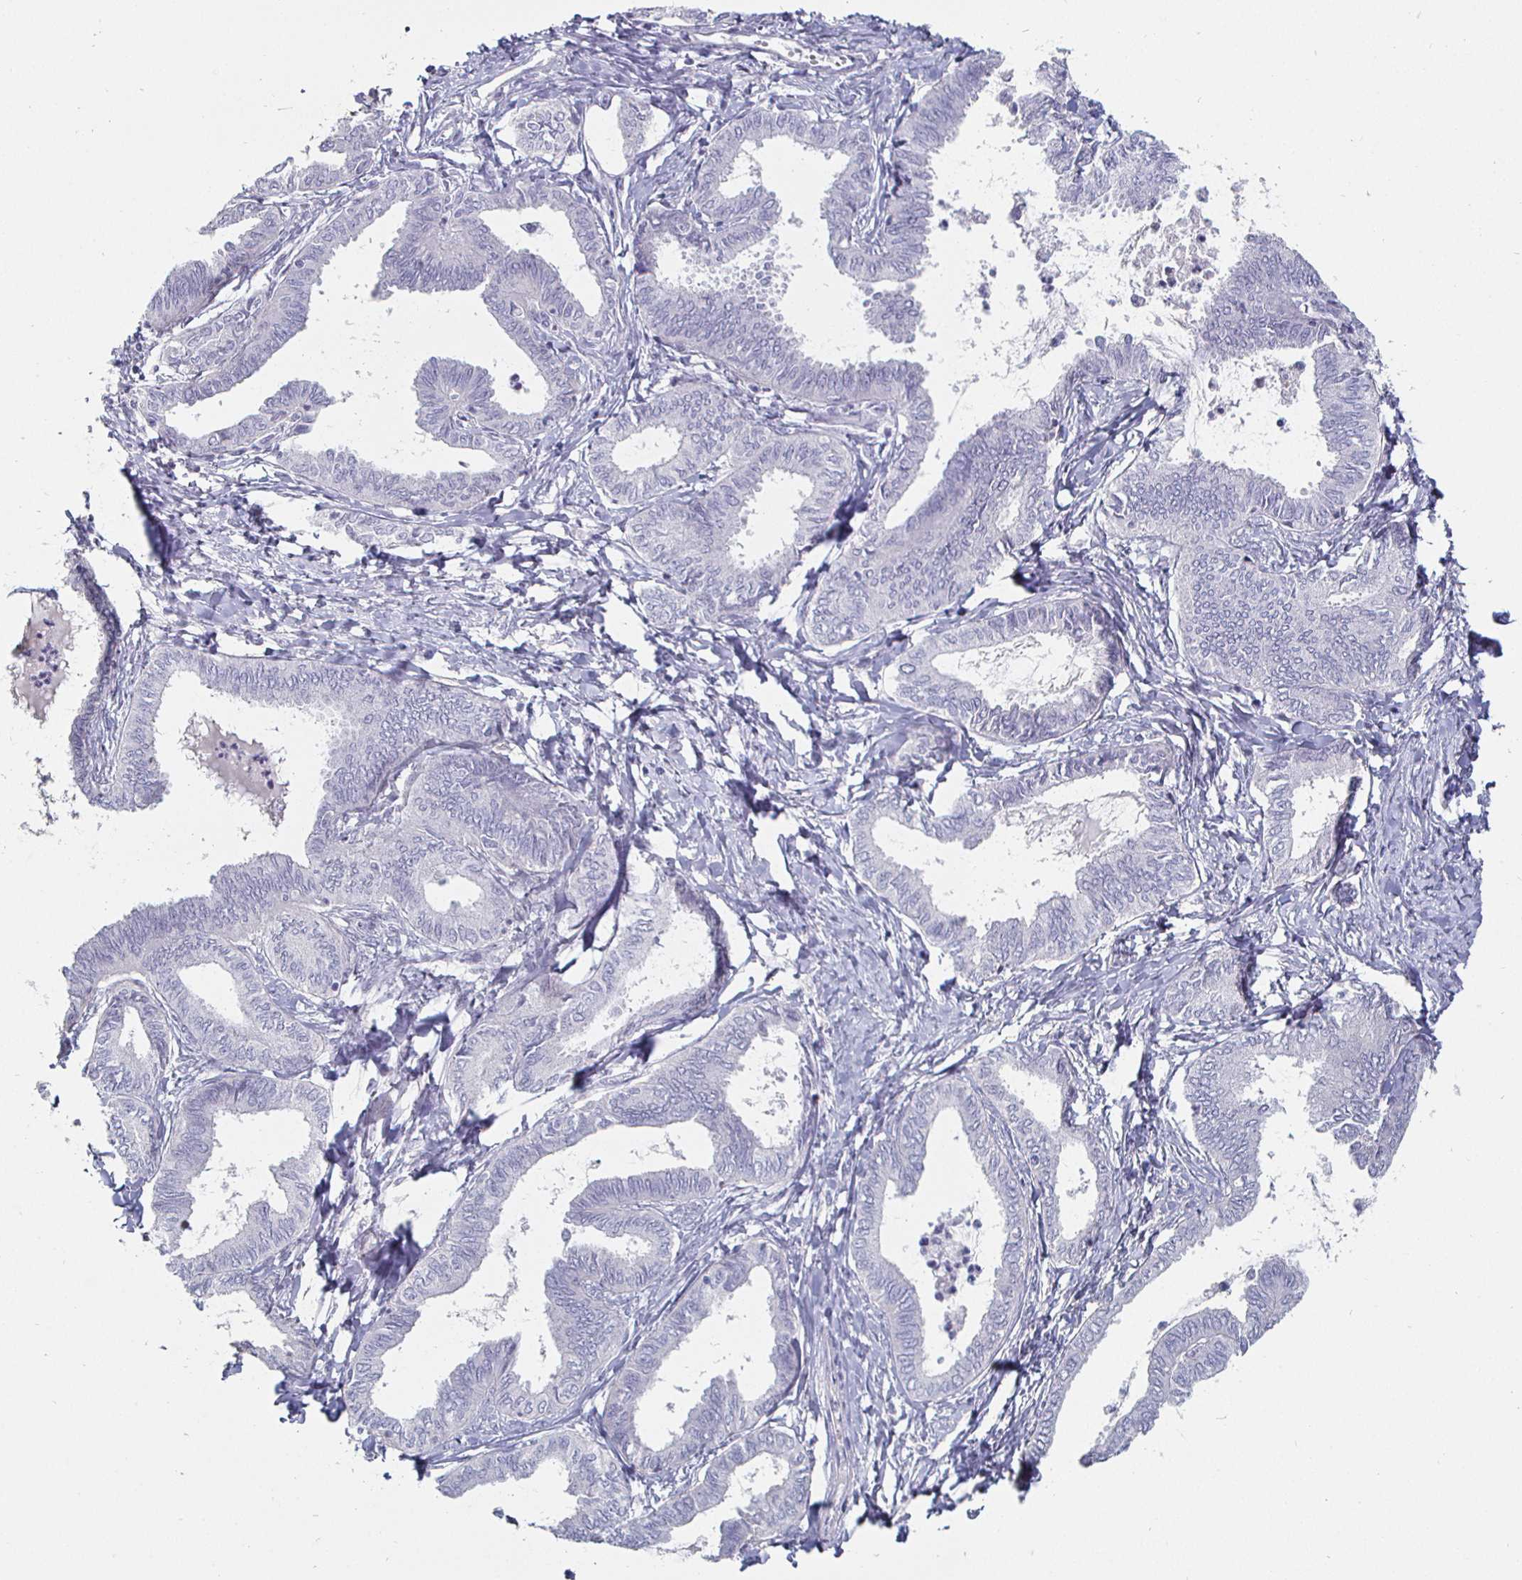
{"staining": {"intensity": "negative", "quantity": "none", "location": "none"}, "tissue": "ovarian cancer", "cell_type": "Tumor cells", "image_type": "cancer", "snomed": [{"axis": "morphology", "description": "Carcinoma, endometroid"}, {"axis": "topography", "description": "Ovary"}], "caption": "DAB (3,3'-diaminobenzidine) immunohistochemical staining of ovarian cancer (endometroid carcinoma) exhibits no significant positivity in tumor cells. (DAB (3,3'-diaminobenzidine) immunohistochemistry with hematoxylin counter stain).", "gene": "ENPP1", "patient": {"sex": "female", "age": 70}}